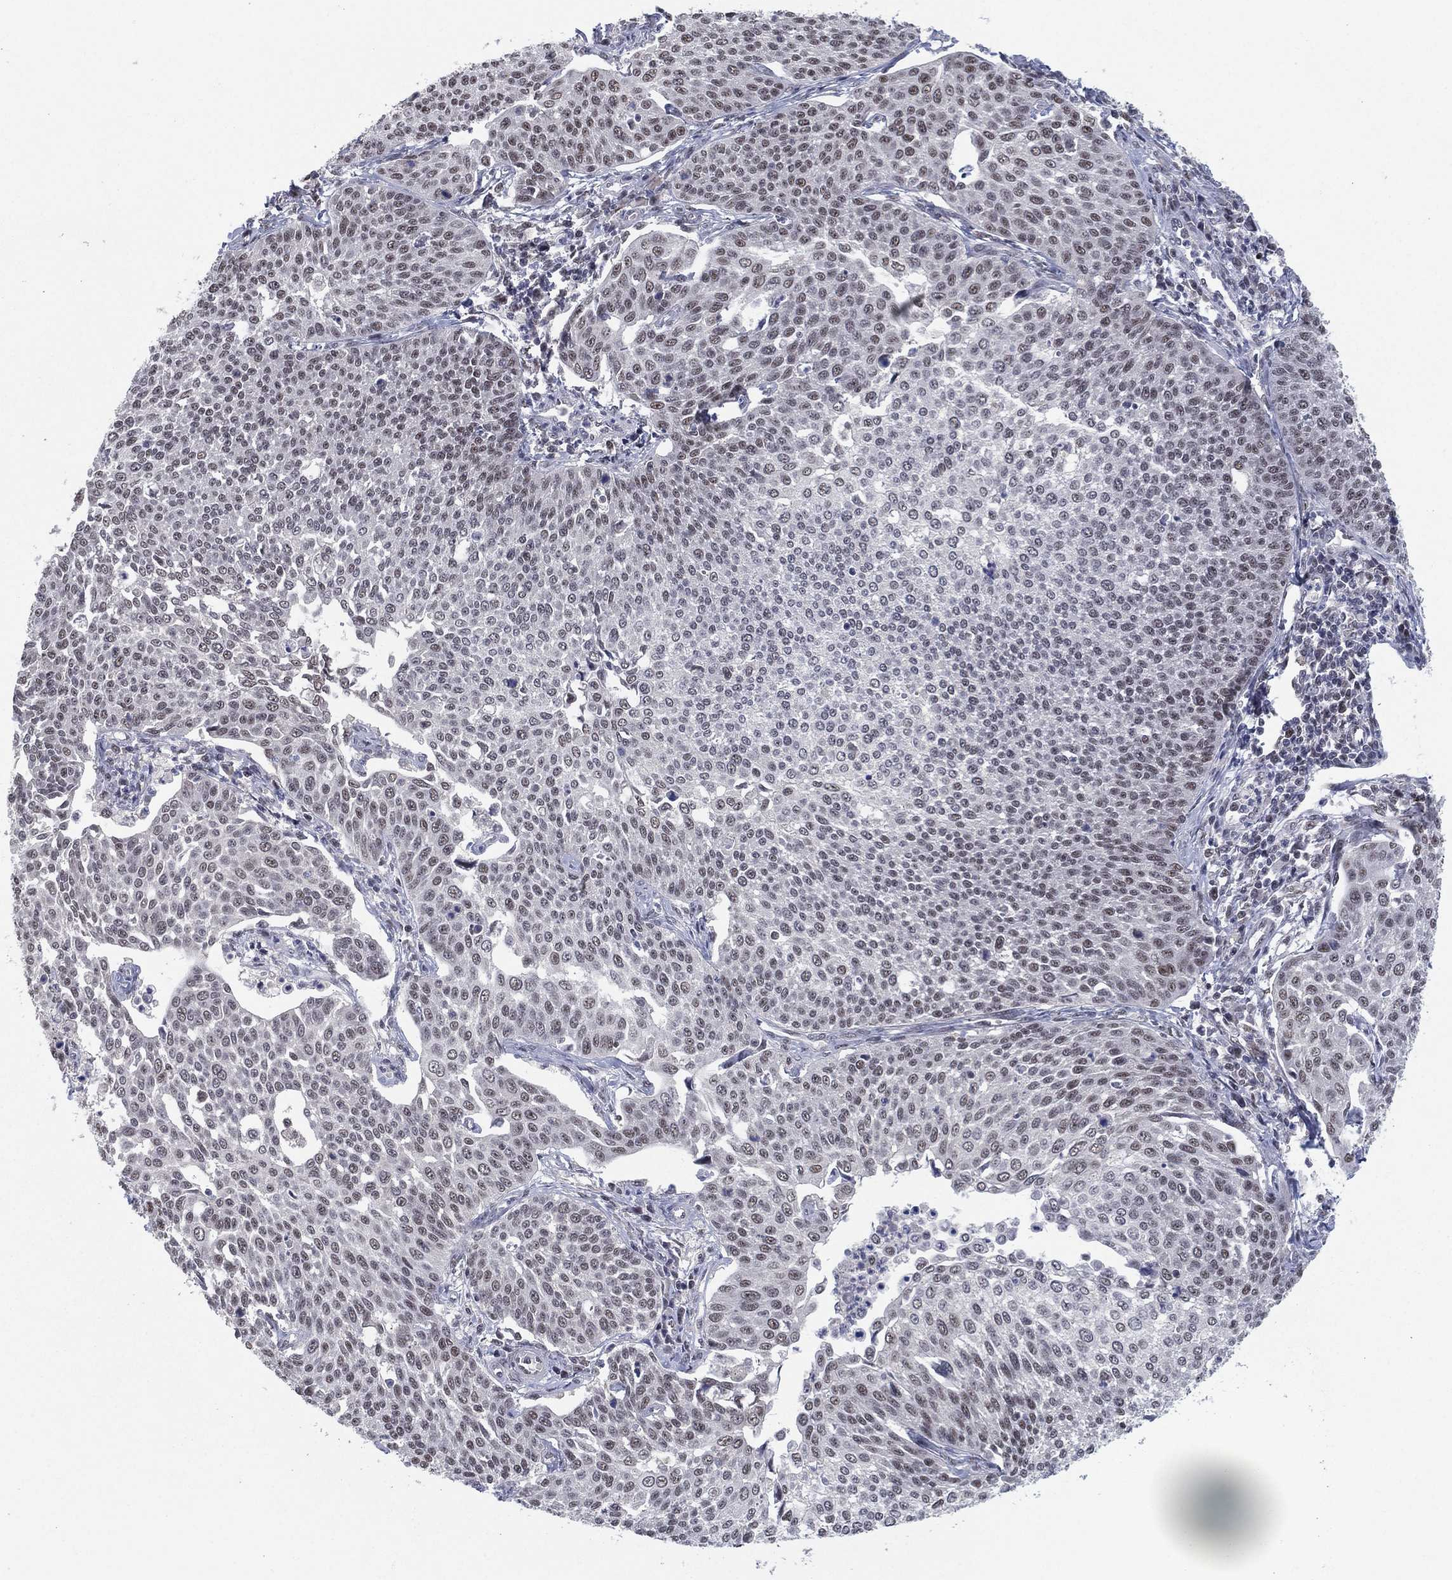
{"staining": {"intensity": "moderate", "quantity": "<25%", "location": "nuclear"}, "tissue": "cervical cancer", "cell_type": "Tumor cells", "image_type": "cancer", "snomed": [{"axis": "morphology", "description": "Squamous cell carcinoma, NOS"}, {"axis": "topography", "description": "Cervix"}], "caption": "Protein staining of cervical cancer (squamous cell carcinoma) tissue demonstrates moderate nuclear staining in approximately <25% of tumor cells. Immunohistochemistry stains the protein of interest in brown and the nuclei are stained blue.", "gene": "DGCR8", "patient": {"sex": "female", "age": 34}}